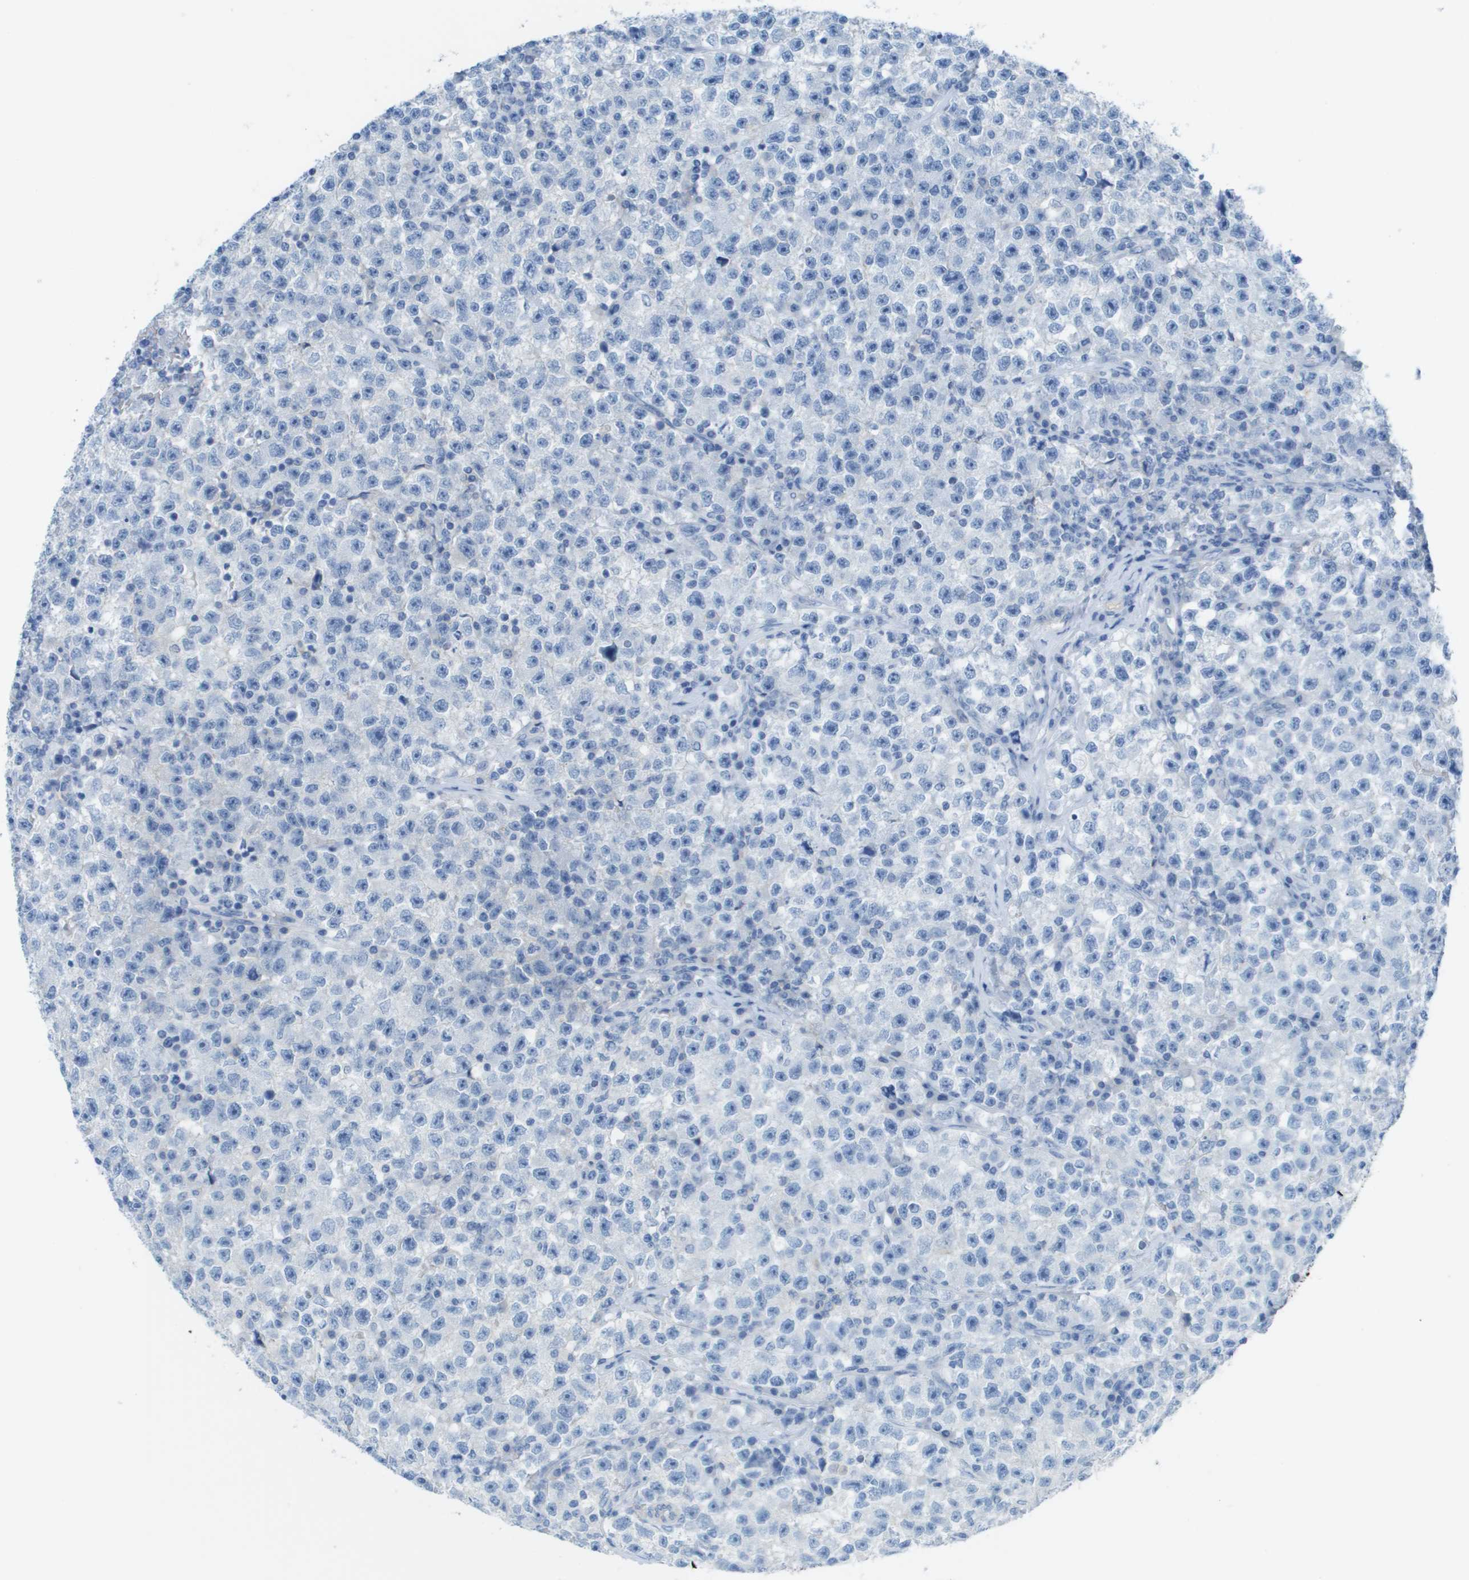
{"staining": {"intensity": "negative", "quantity": "none", "location": "none"}, "tissue": "testis cancer", "cell_type": "Tumor cells", "image_type": "cancer", "snomed": [{"axis": "morphology", "description": "Seminoma, NOS"}, {"axis": "topography", "description": "Testis"}], "caption": "This is a photomicrograph of IHC staining of testis seminoma, which shows no expression in tumor cells. Nuclei are stained in blue.", "gene": "CD46", "patient": {"sex": "male", "age": 22}}